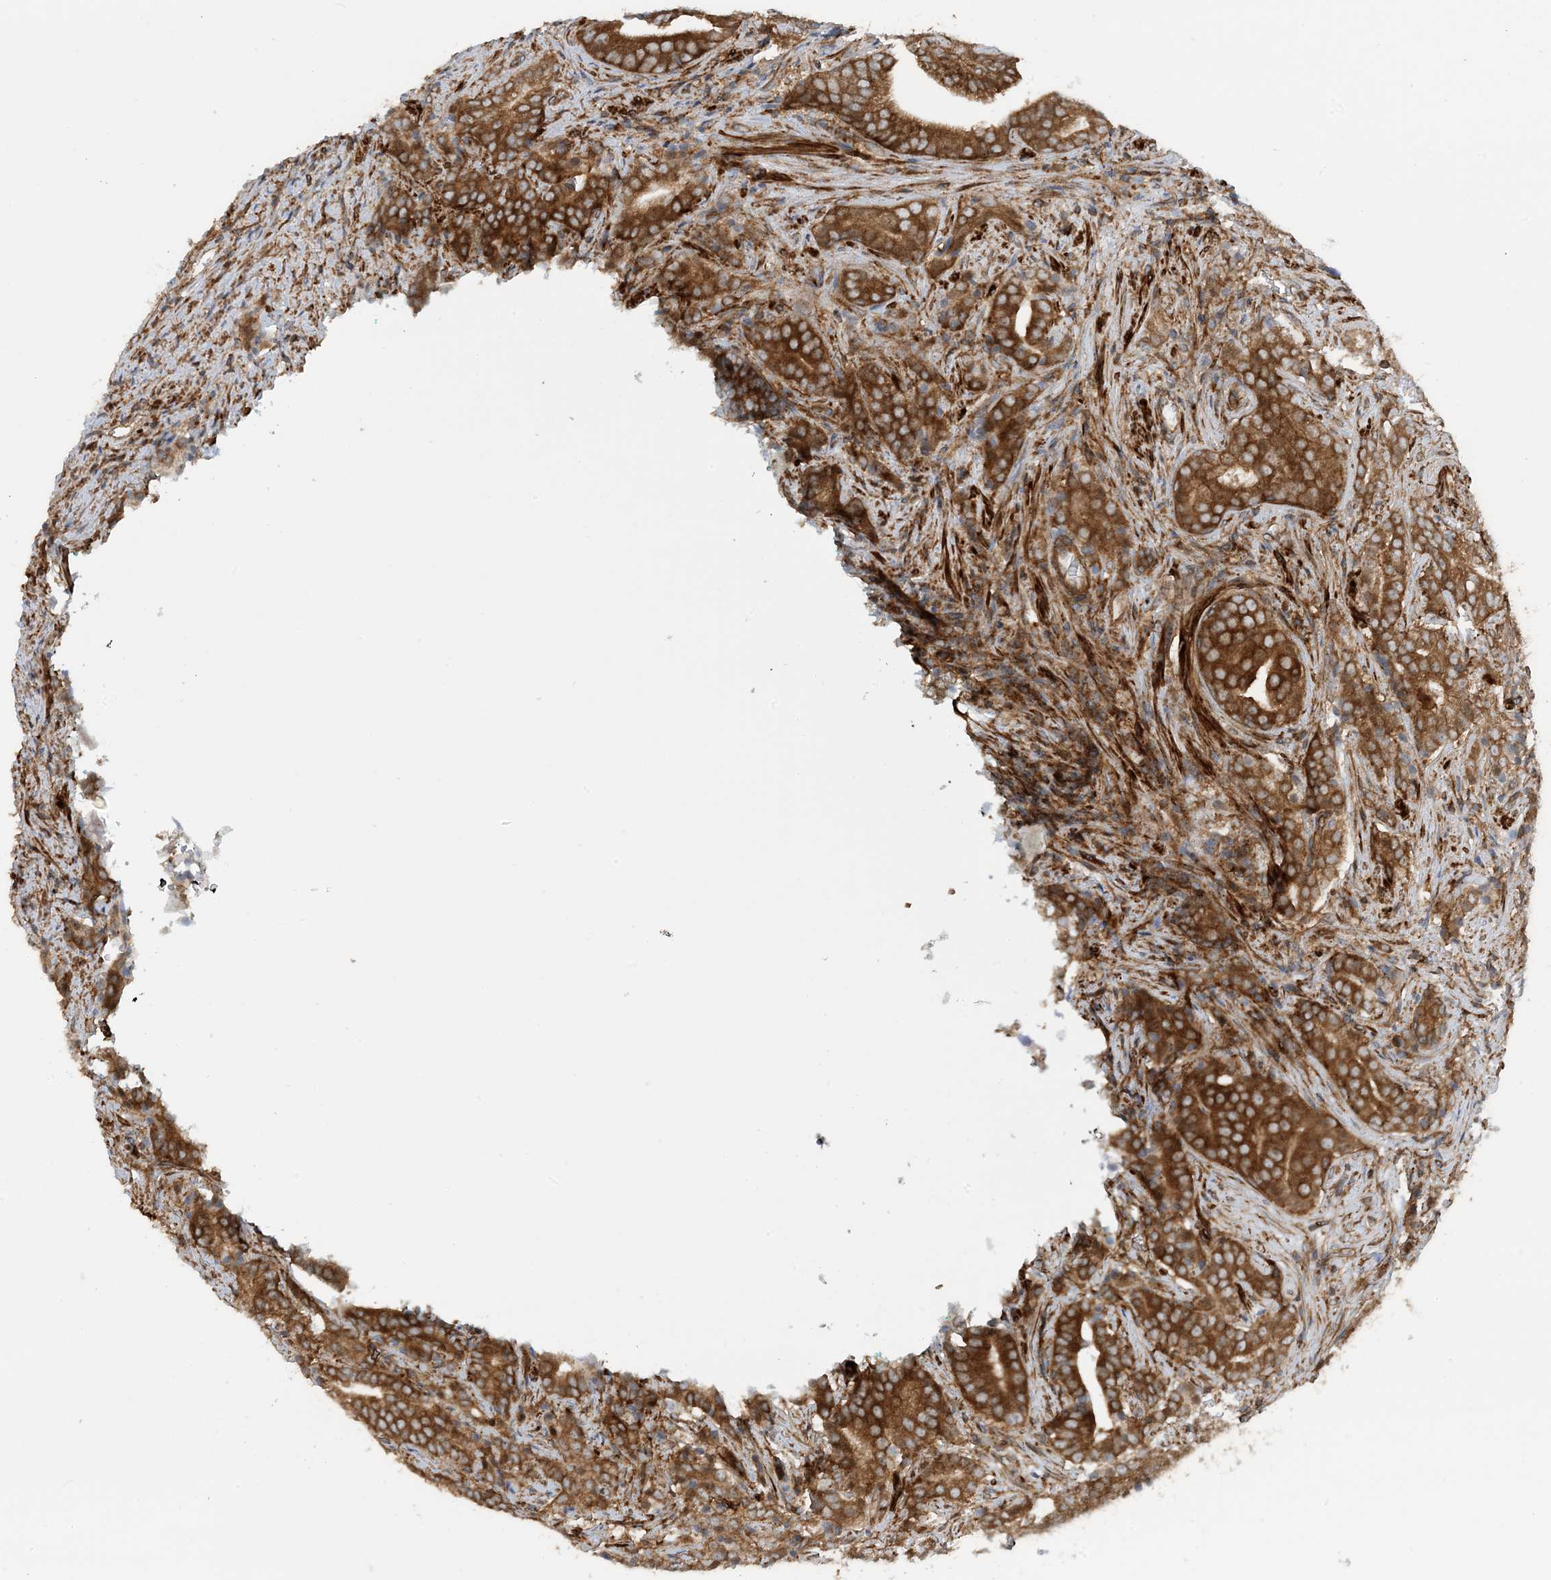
{"staining": {"intensity": "strong", "quantity": ">75%", "location": "cytoplasmic/membranous"}, "tissue": "prostate cancer", "cell_type": "Tumor cells", "image_type": "cancer", "snomed": [{"axis": "morphology", "description": "Adenocarcinoma, High grade"}, {"axis": "topography", "description": "Prostate"}], "caption": "This histopathology image displays IHC staining of prostate adenocarcinoma (high-grade), with high strong cytoplasmic/membranous staining in approximately >75% of tumor cells.", "gene": "STAM2", "patient": {"sex": "male", "age": 57}}